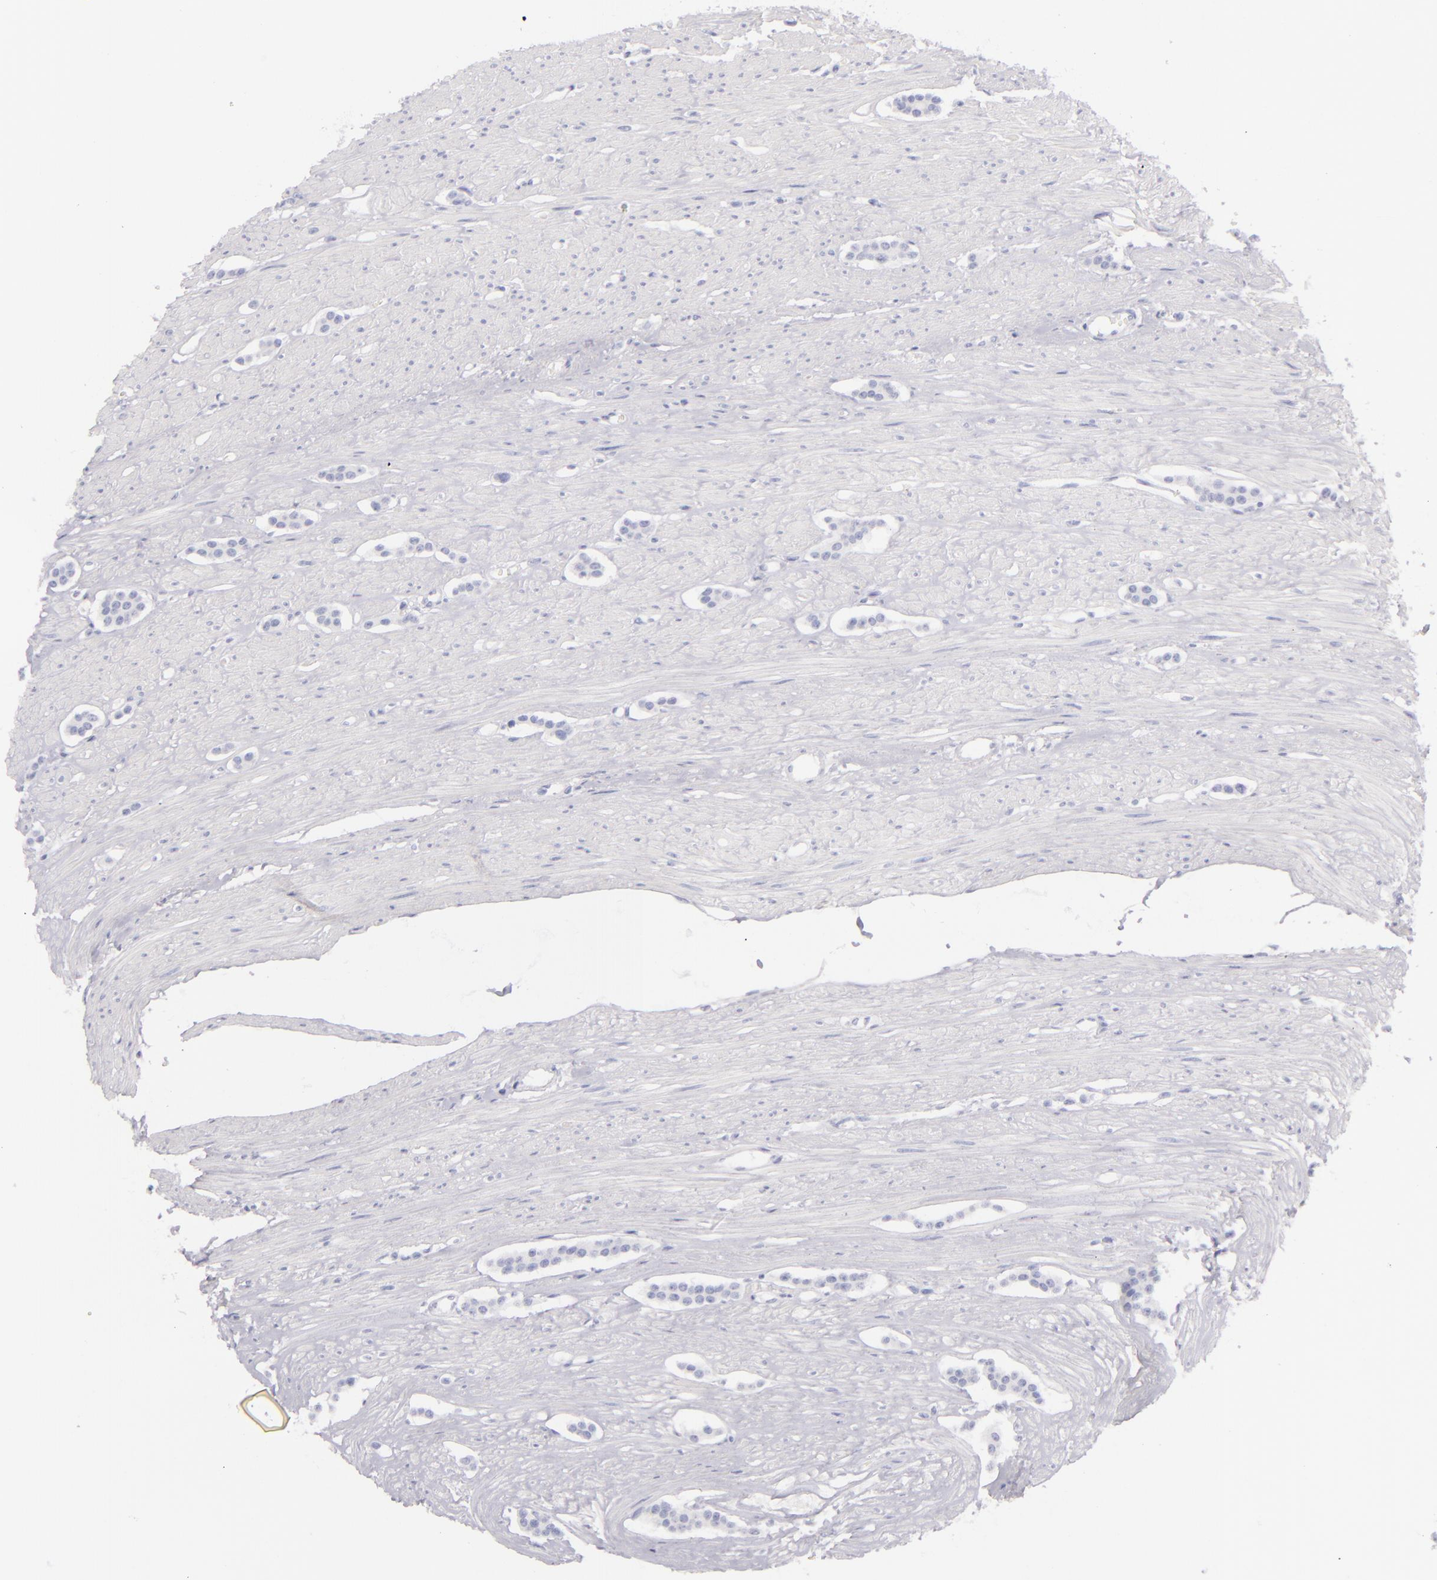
{"staining": {"intensity": "negative", "quantity": "none", "location": "none"}, "tissue": "carcinoid", "cell_type": "Tumor cells", "image_type": "cancer", "snomed": [{"axis": "morphology", "description": "Carcinoid, malignant, NOS"}, {"axis": "topography", "description": "Small intestine"}], "caption": "Malignant carcinoid was stained to show a protein in brown. There is no significant expression in tumor cells.", "gene": "CD207", "patient": {"sex": "male", "age": 60}}